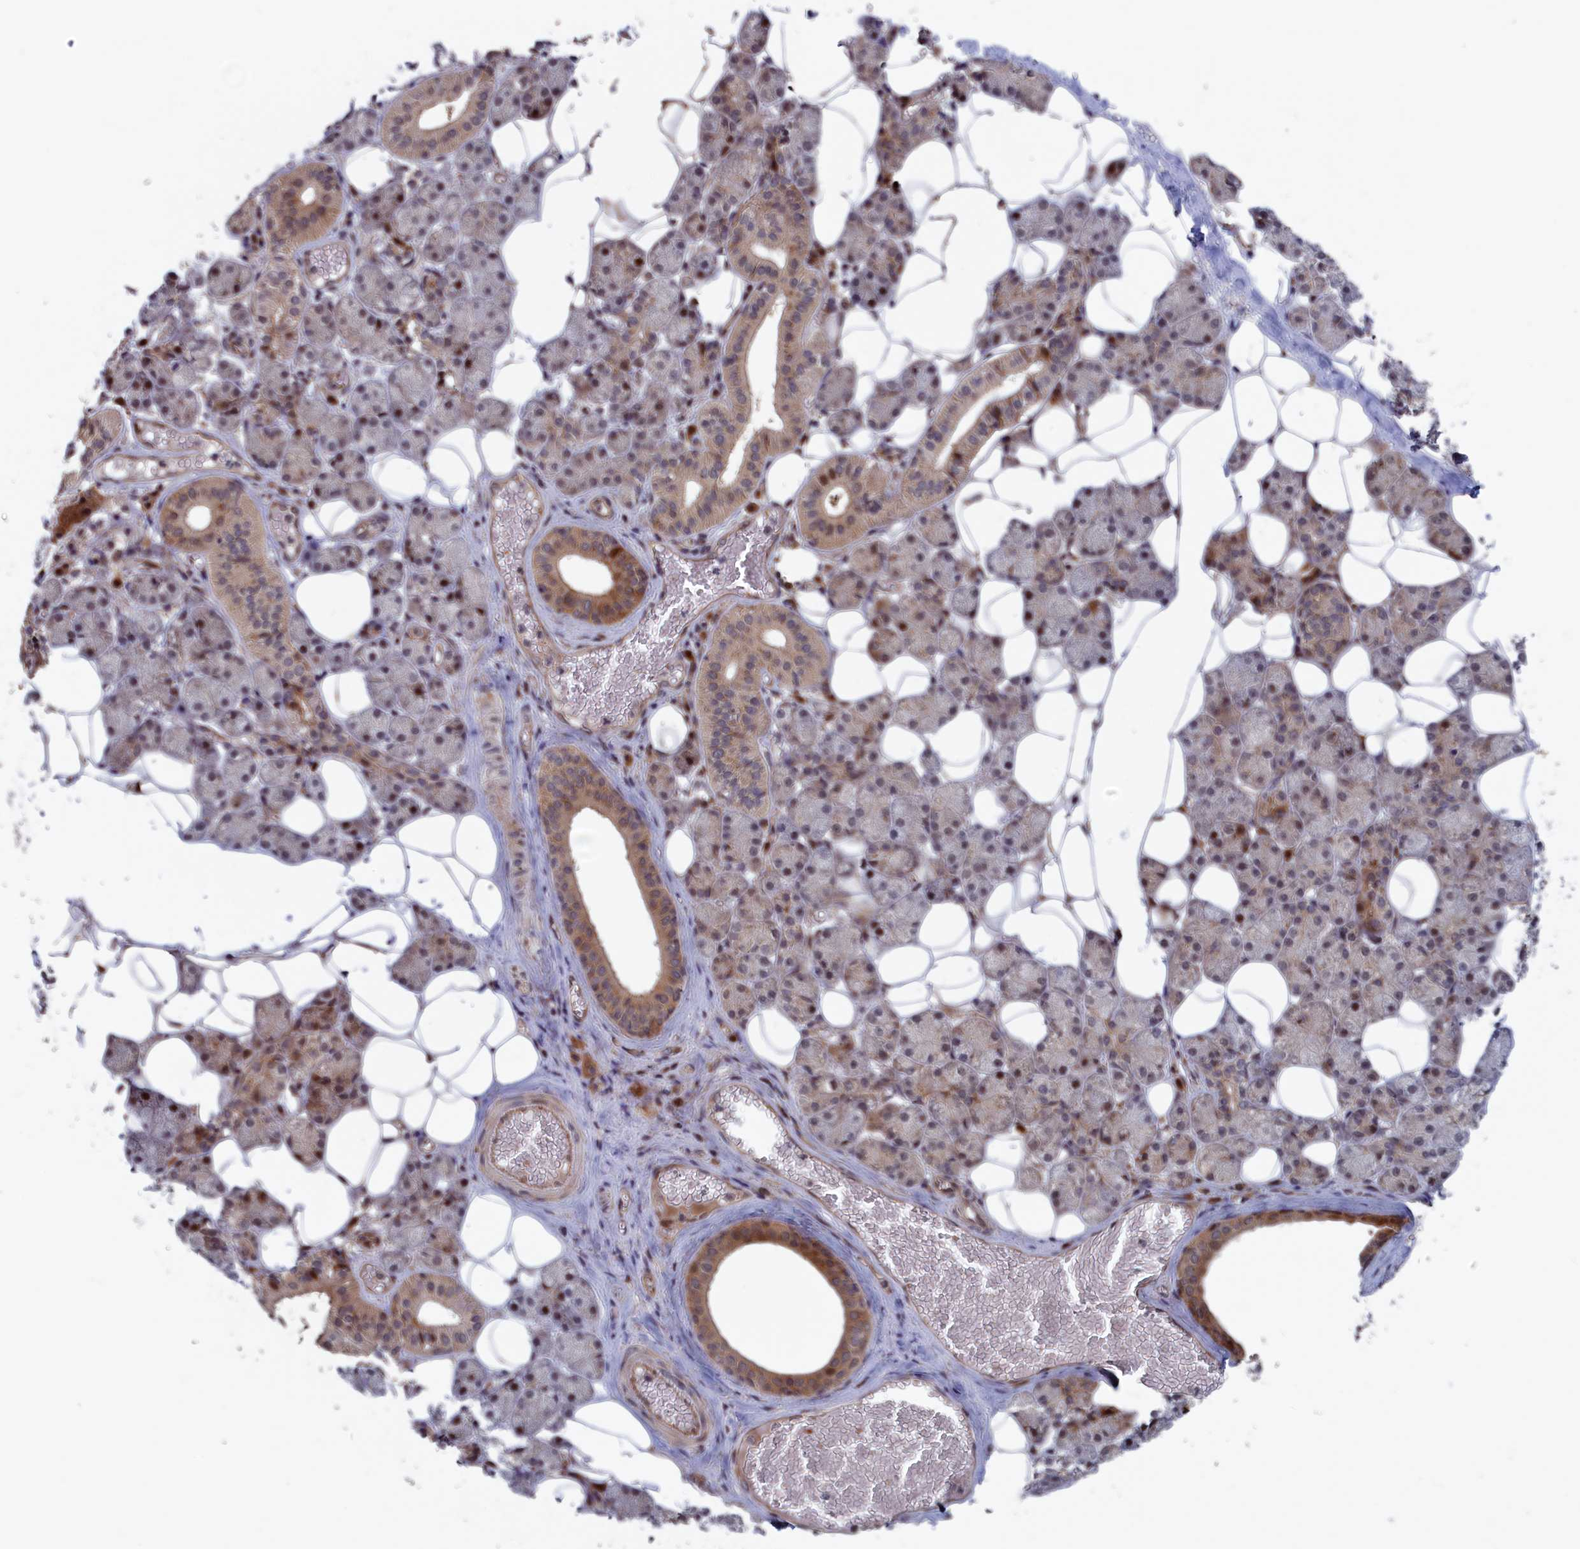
{"staining": {"intensity": "moderate", "quantity": "<25%", "location": "cytoplasmic/membranous,nuclear"}, "tissue": "salivary gland", "cell_type": "Glandular cells", "image_type": "normal", "snomed": [{"axis": "morphology", "description": "Normal tissue, NOS"}, {"axis": "topography", "description": "Salivary gland"}], "caption": "Immunohistochemistry micrograph of unremarkable human salivary gland stained for a protein (brown), which demonstrates low levels of moderate cytoplasmic/membranous,nuclear positivity in approximately <25% of glandular cells.", "gene": "LSG1", "patient": {"sex": "female", "age": 33}}